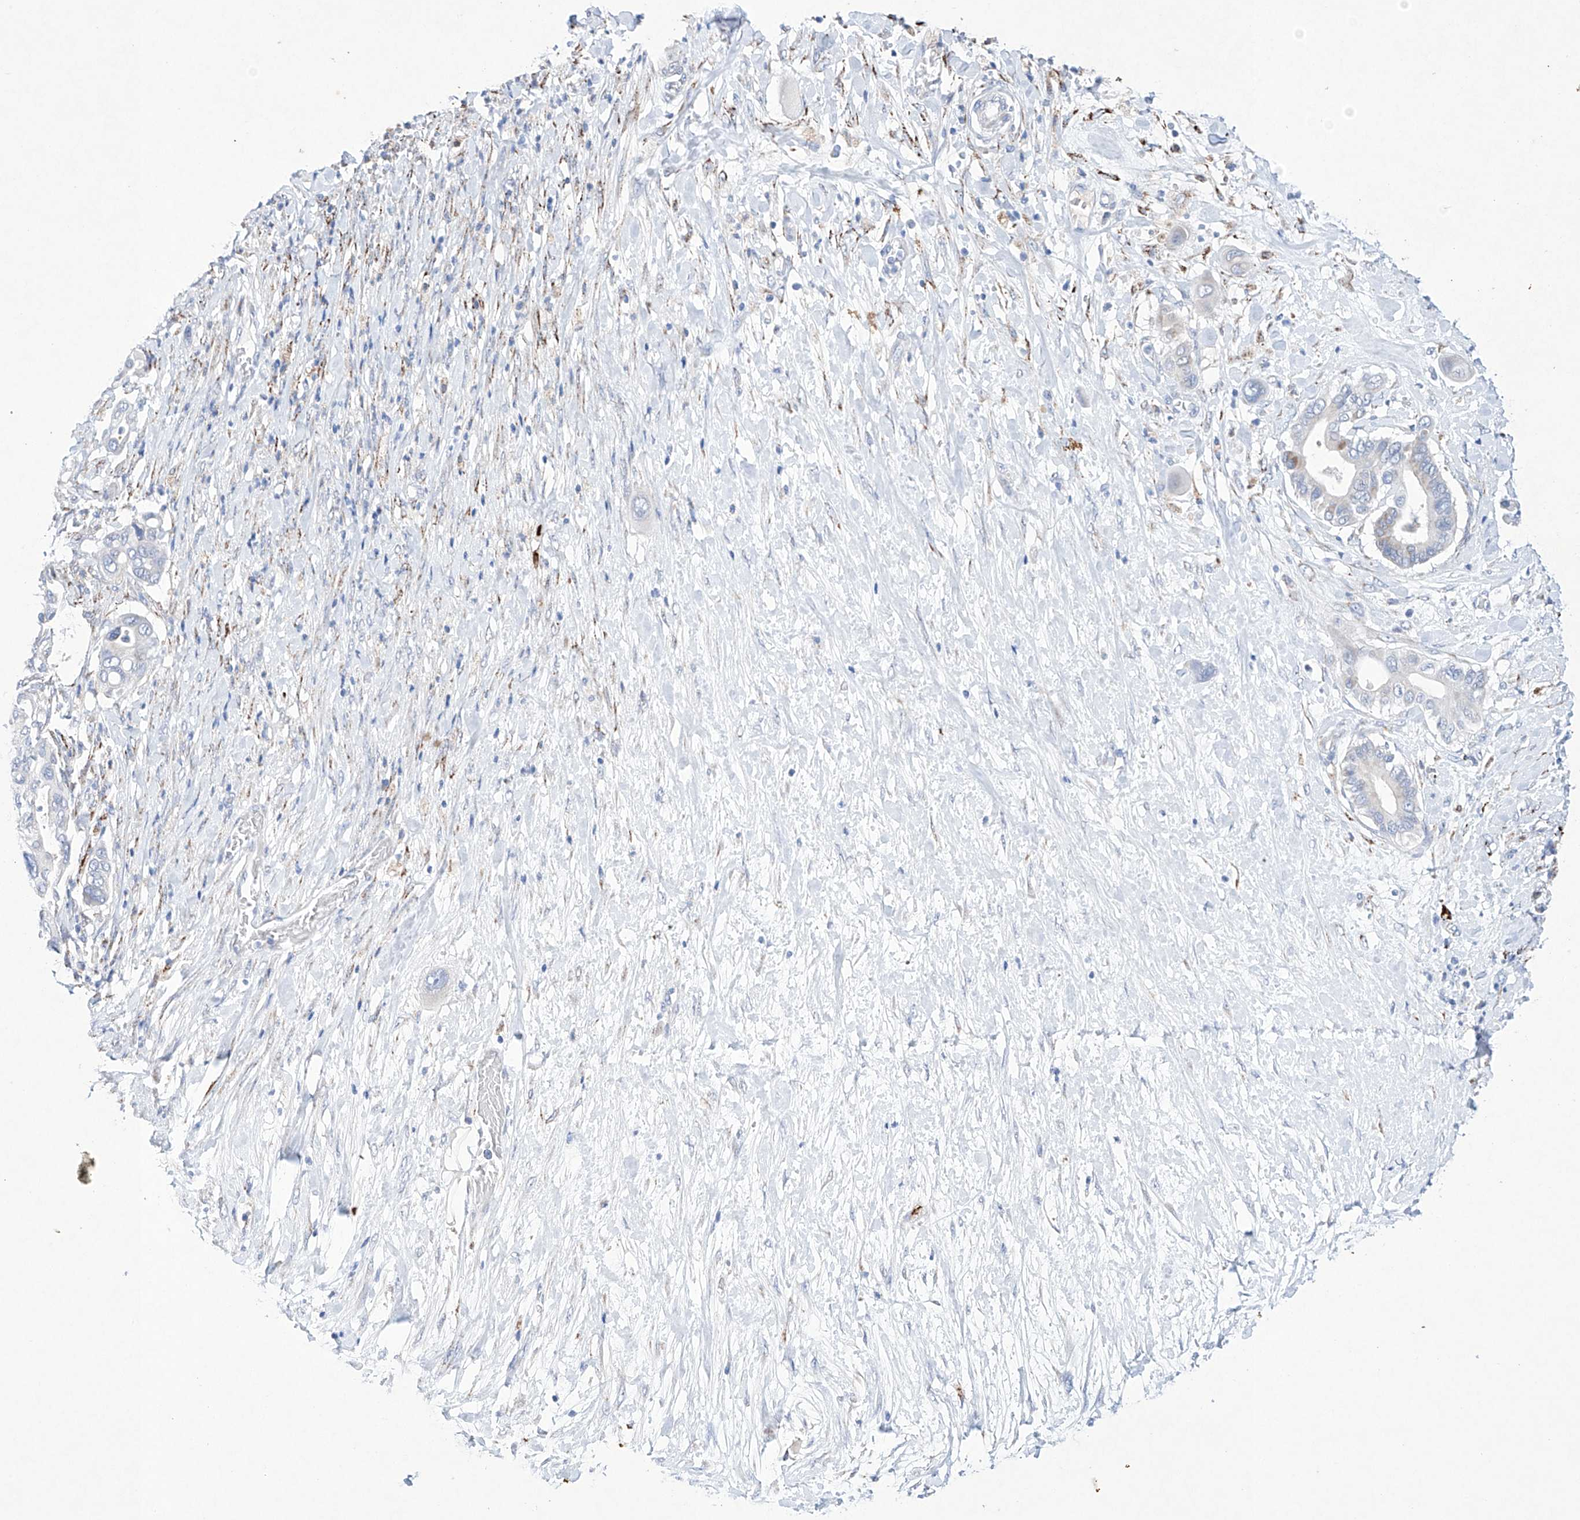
{"staining": {"intensity": "negative", "quantity": "none", "location": "none"}, "tissue": "pancreatic cancer", "cell_type": "Tumor cells", "image_type": "cancer", "snomed": [{"axis": "morphology", "description": "Adenocarcinoma, NOS"}, {"axis": "topography", "description": "Pancreas"}], "caption": "An image of pancreatic cancer stained for a protein shows no brown staining in tumor cells.", "gene": "NRROS", "patient": {"sex": "male", "age": 68}}